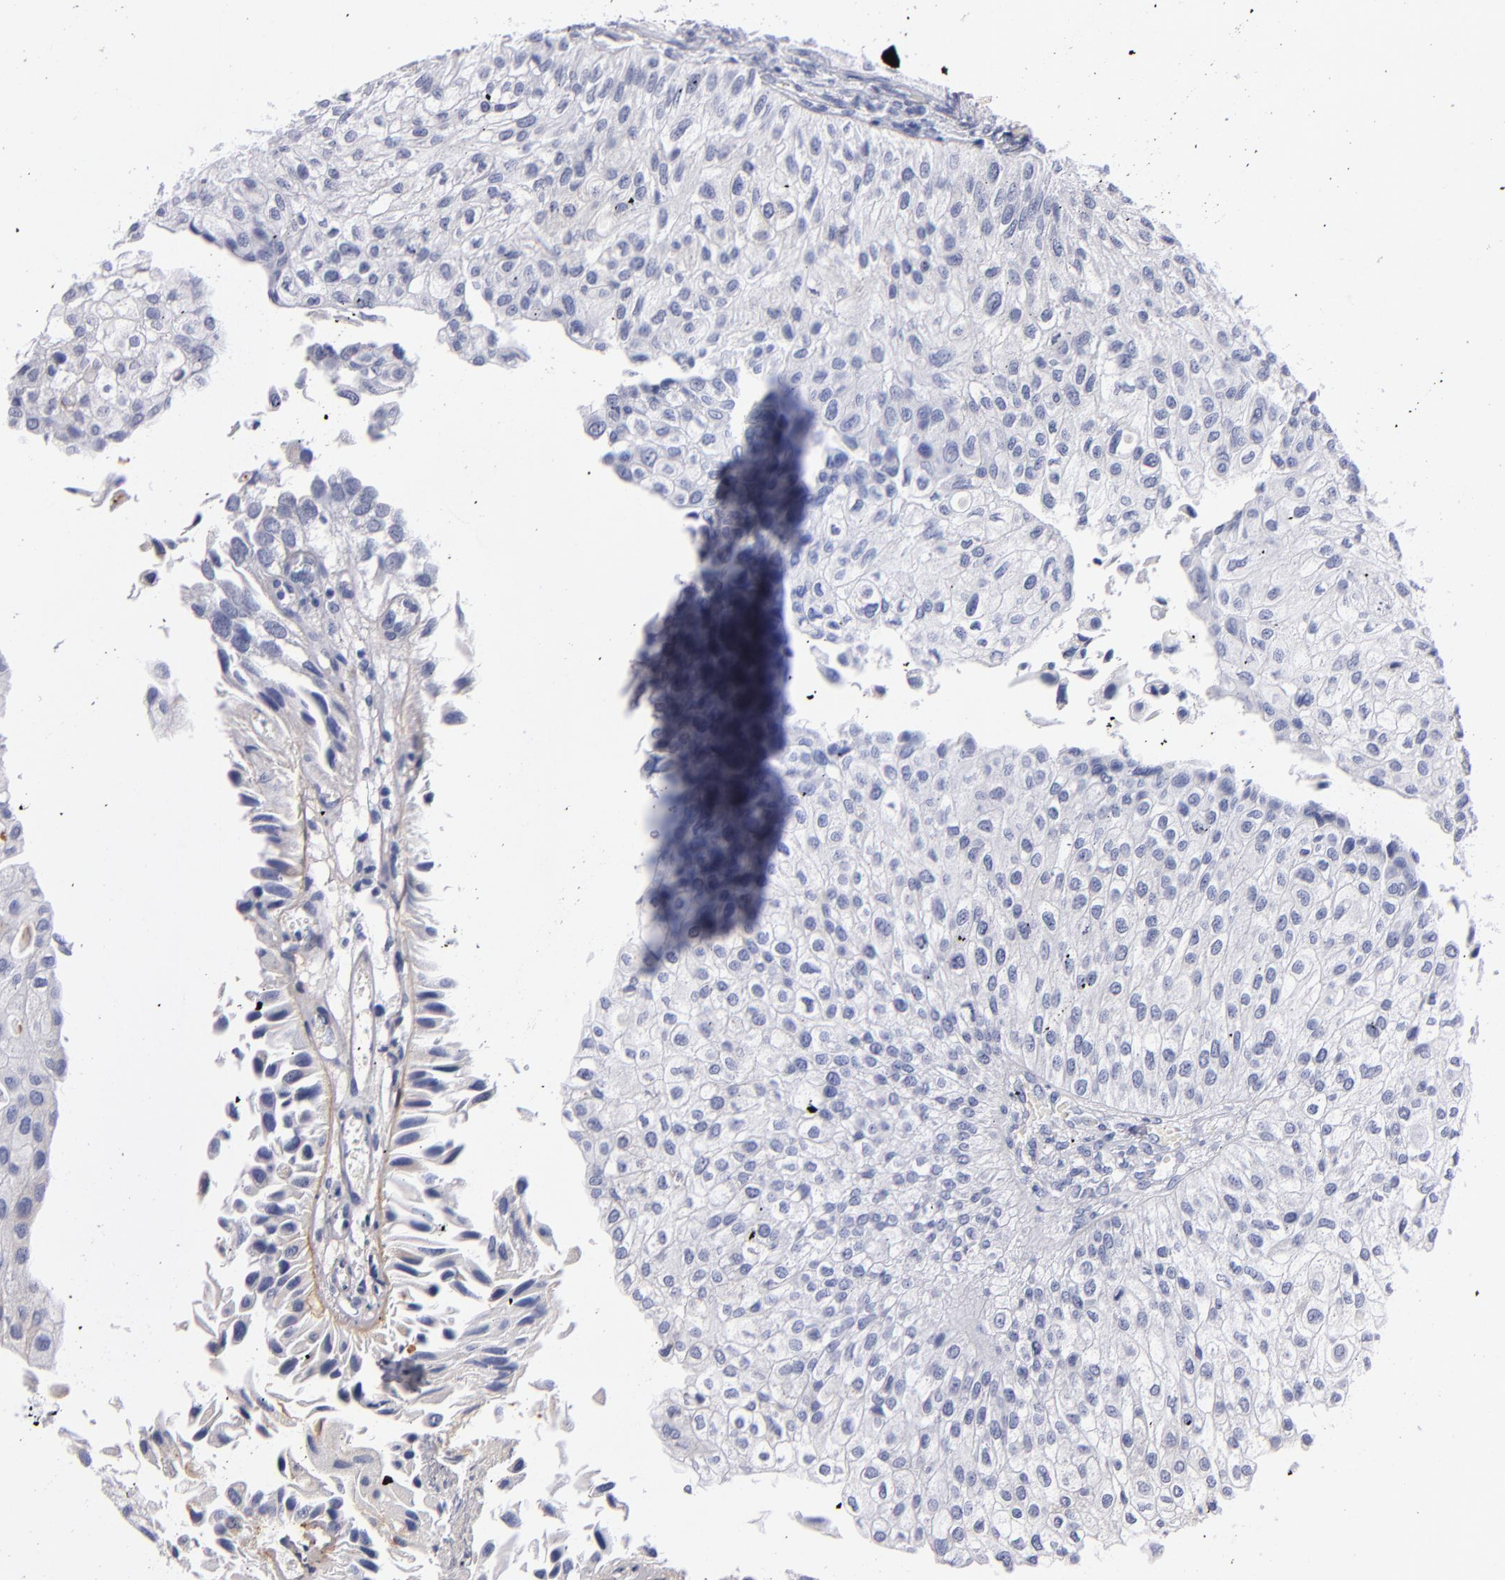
{"staining": {"intensity": "negative", "quantity": "none", "location": "none"}, "tissue": "urothelial cancer", "cell_type": "Tumor cells", "image_type": "cancer", "snomed": [{"axis": "morphology", "description": "Urothelial carcinoma, Low grade"}, {"axis": "topography", "description": "Urinary bladder"}], "caption": "This is a micrograph of immunohistochemistry staining of low-grade urothelial carcinoma, which shows no staining in tumor cells.", "gene": "LAMC1", "patient": {"sex": "female", "age": 89}}